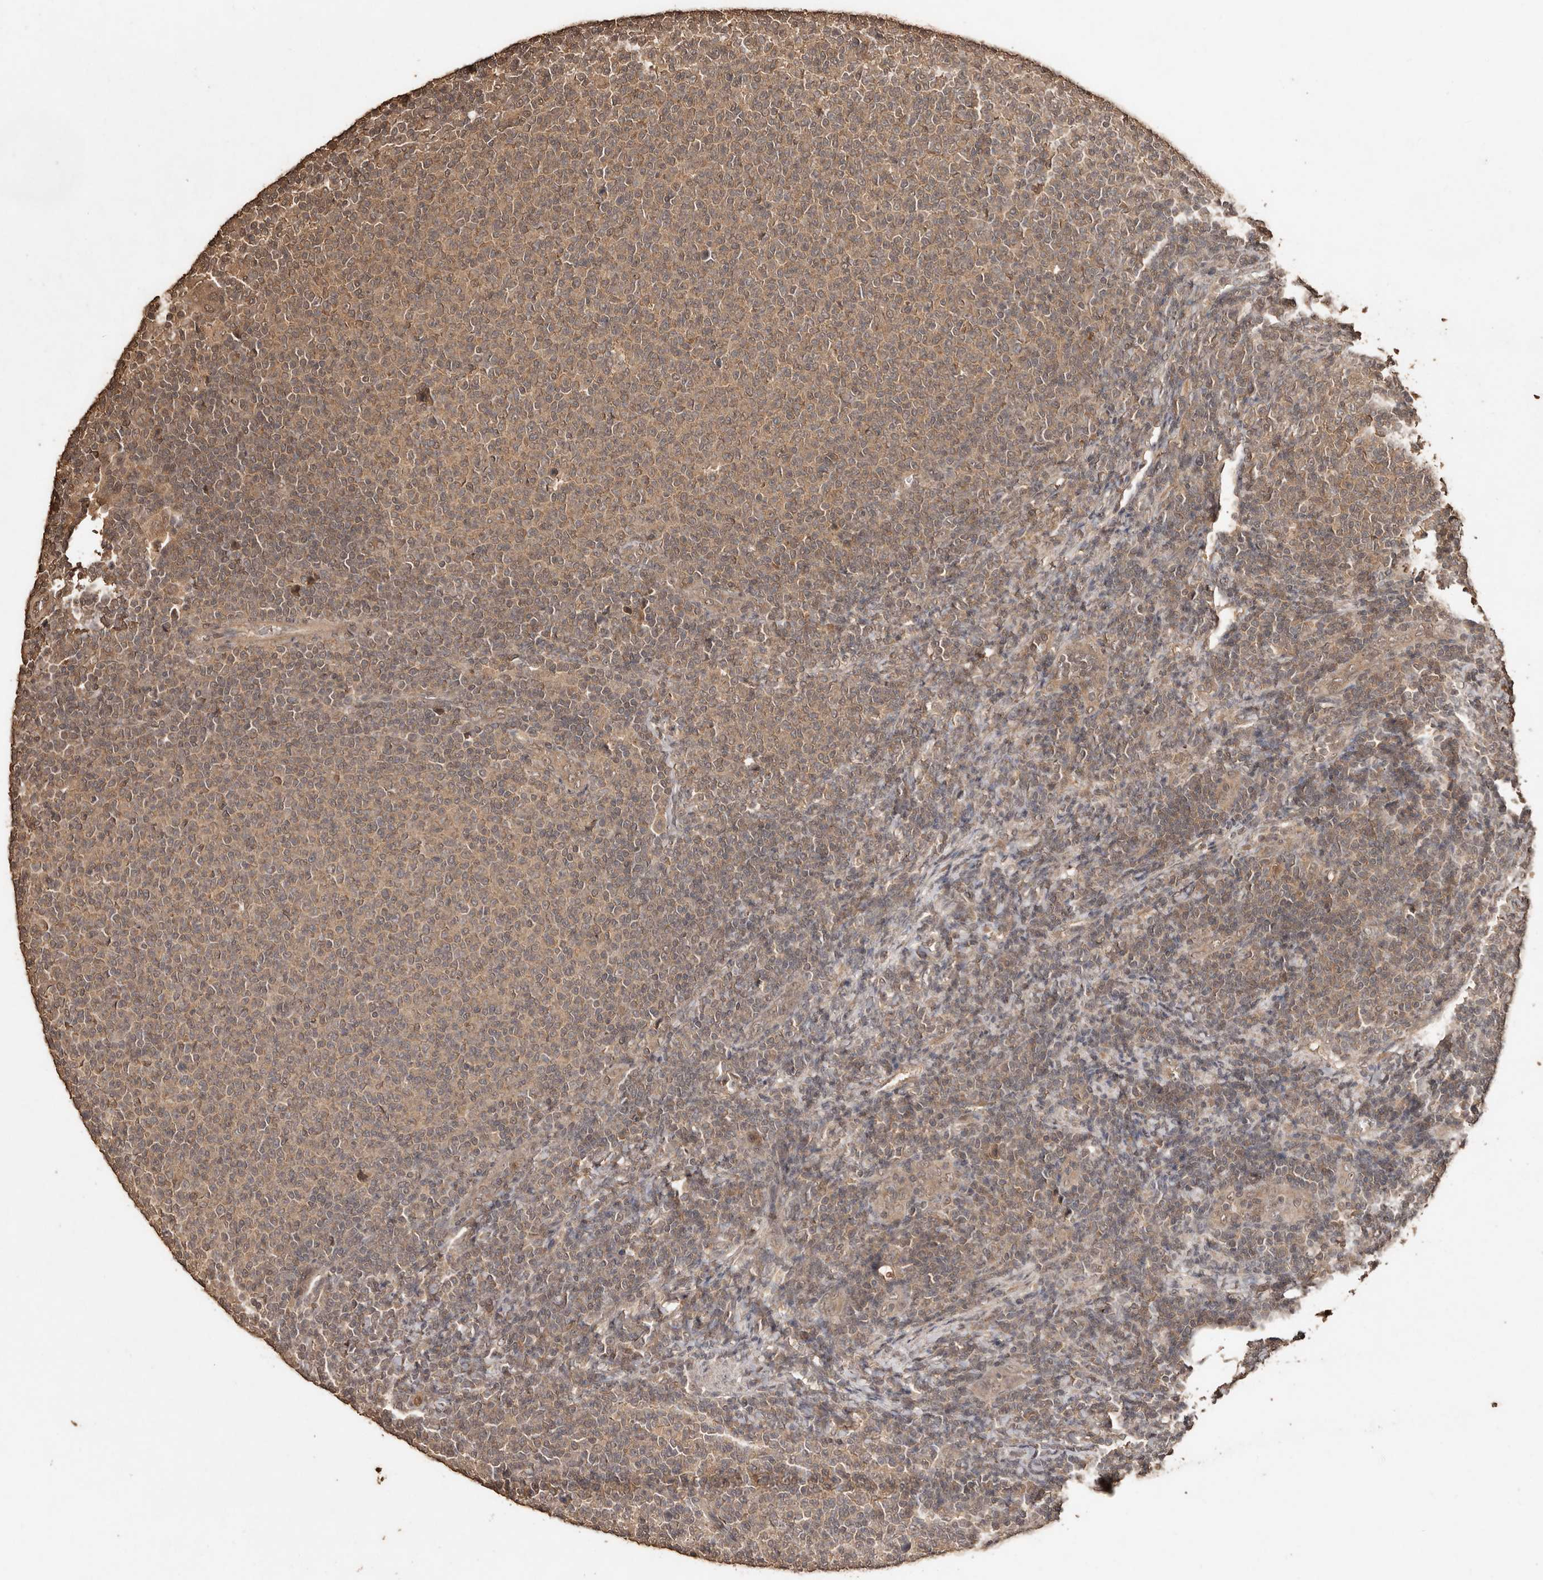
{"staining": {"intensity": "moderate", "quantity": ">75%", "location": "cytoplasmic/membranous"}, "tissue": "lymphoma", "cell_type": "Tumor cells", "image_type": "cancer", "snomed": [{"axis": "morphology", "description": "Malignant lymphoma, non-Hodgkin's type, Low grade"}, {"axis": "topography", "description": "Lymph node"}], "caption": "Tumor cells demonstrate medium levels of moderate cytoplasmic/membranous positivity in about >75% of cells in human malignant lymphoma, non-Hodgkin's type (low-grade).", "gene": "PKDCC", "patient": {"sex": "male", "age": 66}}